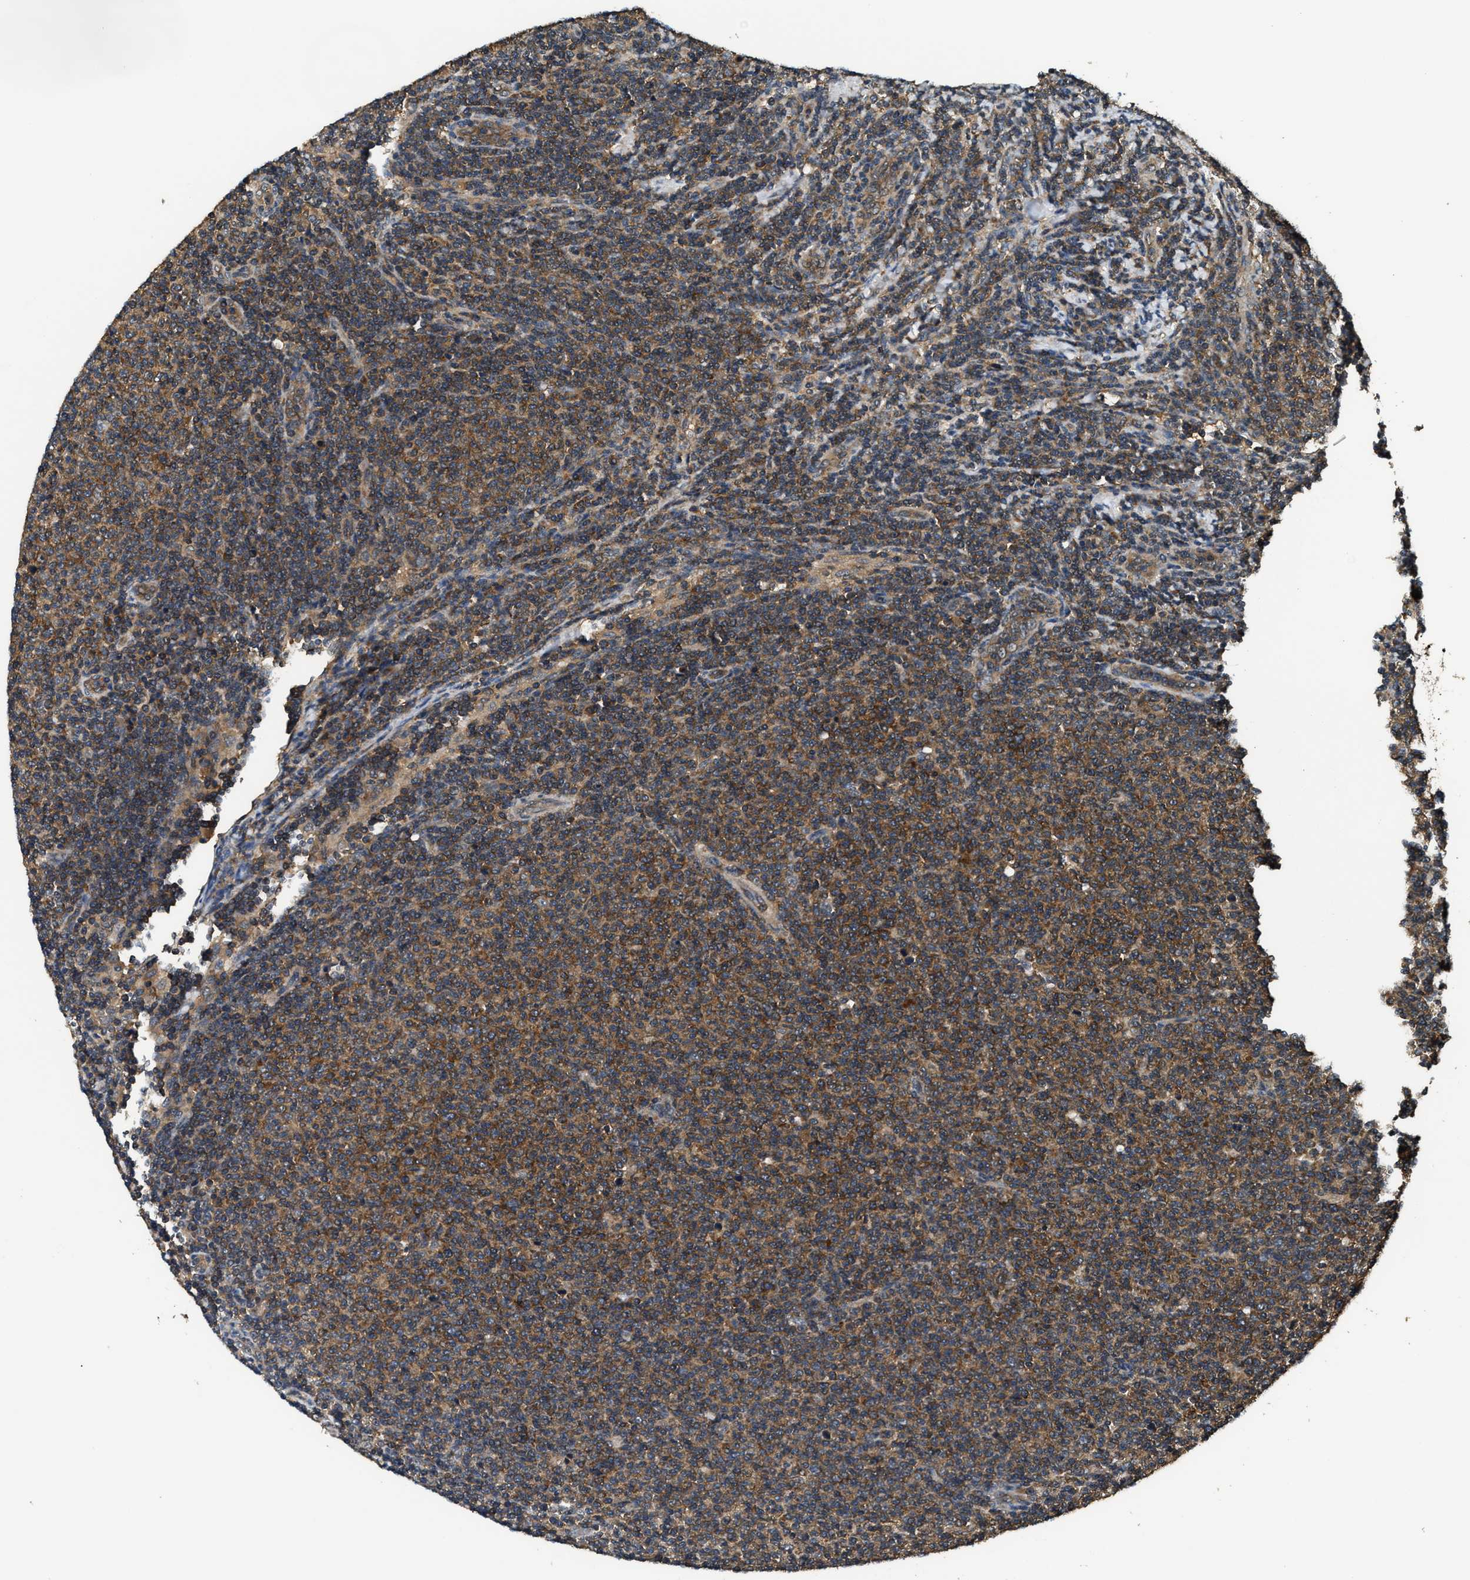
{"staining": {"intensity": "moderate", "quantity": ">75%", "location": "cytoplasmic/membranous"}, "tissue": "lymphoma", "cell_type": "Tumor cells", "image_type": "cancer", "snomed": [{"axis": "morphology", "description": "Malignant lymphoma, non-Hodgkin's type, Low grade"}, {"axis": "topography", "description": "Lymph node"}], "caption": "Protein expression analysis of human lymphoma reveals moderate cytoplasmic/membranous positivity in about >75% of tumor cells. The staining was performed using DAB, with brown indicating positive protein expression. Nuclei are stained blue with hematoxylin.", "gene": "DNAJC2", "patient": {"sex": "male", "age": 66}}